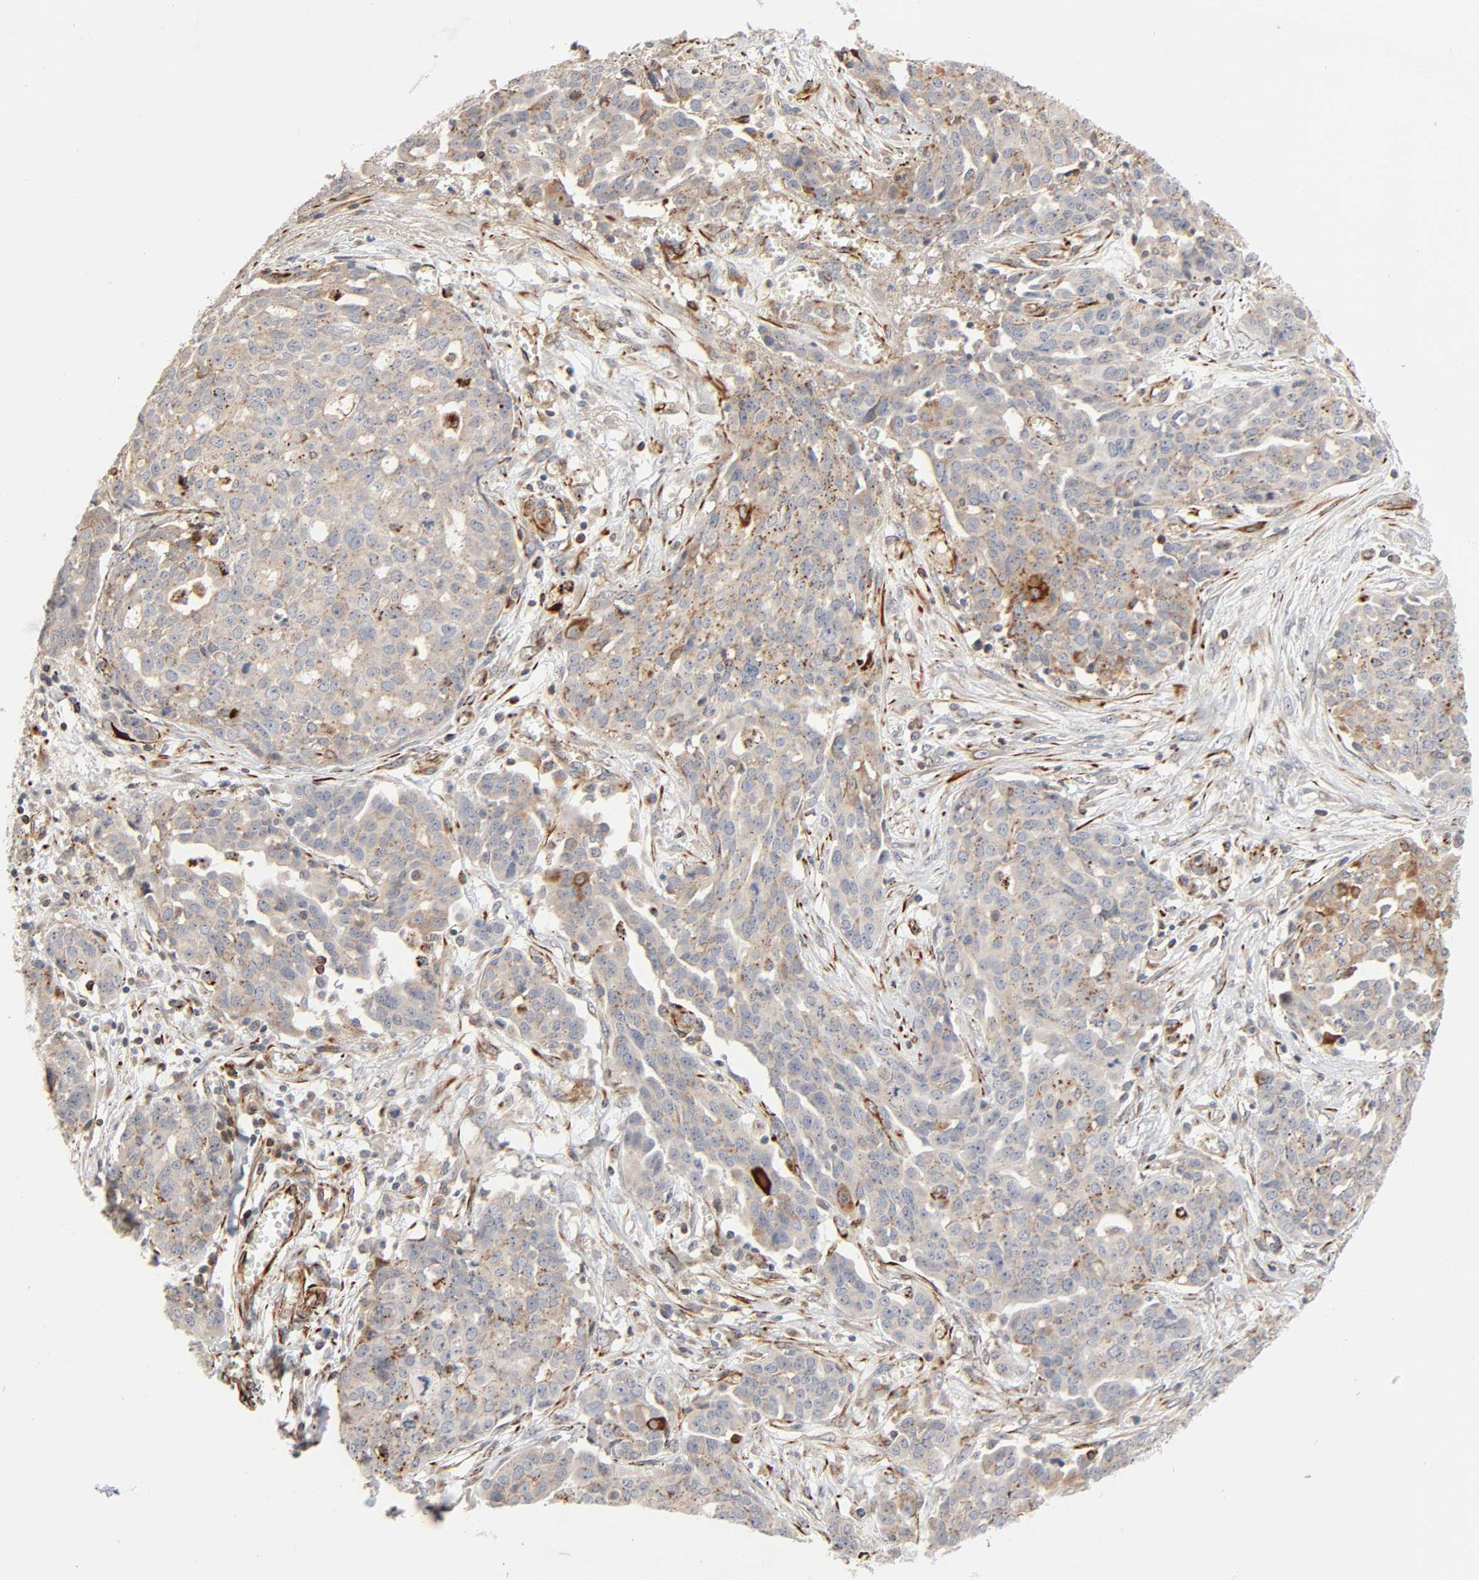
{"staining": {"intensity": "weak", "quantity": ">75%", "location": "cytoplasmic/membranous"}, "tissue": "ovarian cancer", "cell_type": "Tumor cells", "image_type": "cancer", "snomed": [{"axis": "morphology", "description": "Cystadenocarcinoma, serous, NOS"}, {"axis": "topography", "description": "Soft tissue"}, {"axis": "topography", "description": "Ovary"}], "caption": "Ovarian serous cystadenocarcinoma stained with a brown dye exhibits weak cytoplasmic/membranous positive staining in approximately >75% of tumor cells.", "gene": "REEP6", "patient": {"sex": "female", "age": 57}}